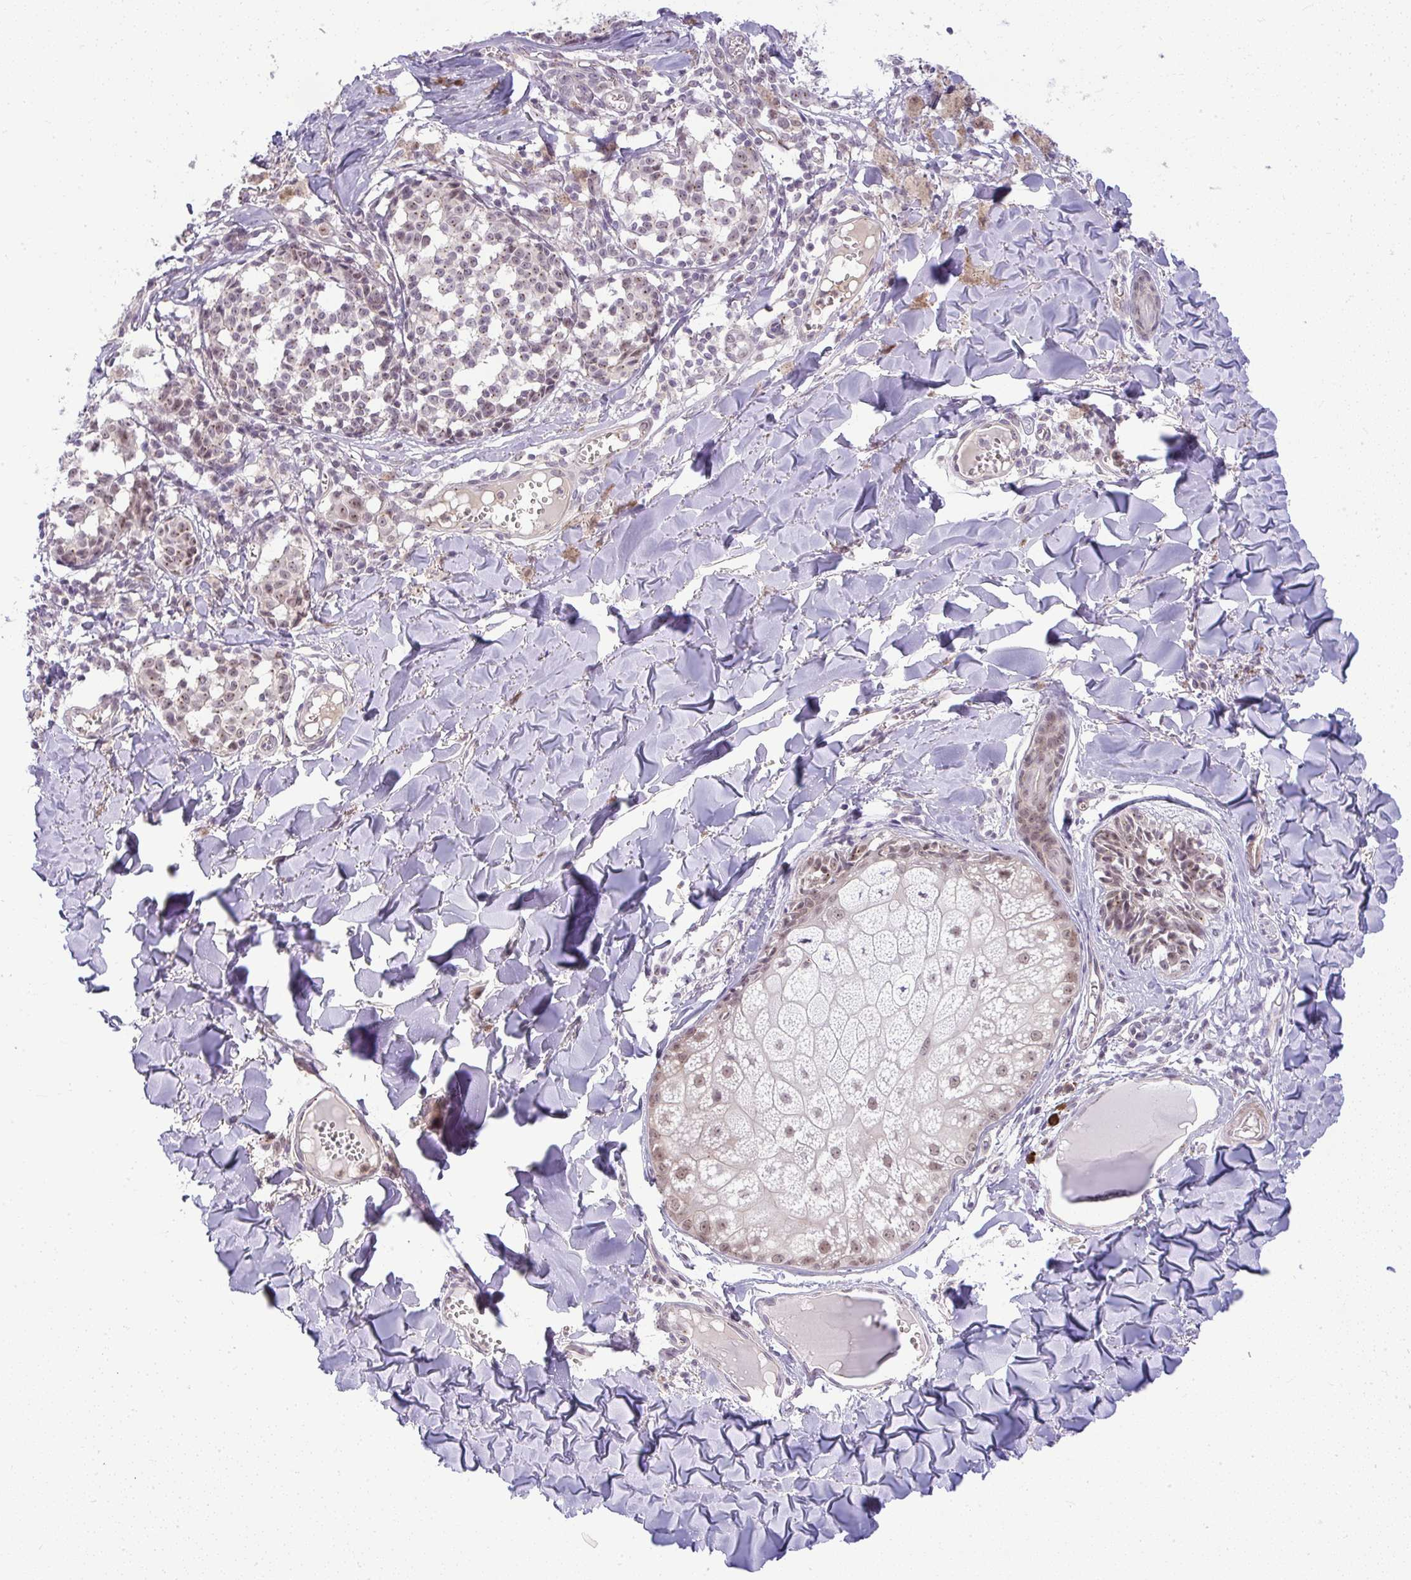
{"staining": {"intensity": "moderate", "quantity": "25%-75%", "location": "cytoplasmic/membranous"}, "tissue": "melanoma", "cell_type": "Tumor cells", "image_type": "cancer", "snomed": [{"axis": "morphology", "description": "Malignant melanoma, NOS"}, {"axis": "topography", "description": "Skin"}], "caption": "There is medium levels of moderate cytoplasmic/membranous expression in tumor cells of melanoma, as demonstrated by immunohistochemical staining (brown color).", "gene": "DZIP1", "patient": {"sex": "female", "age": 43}}